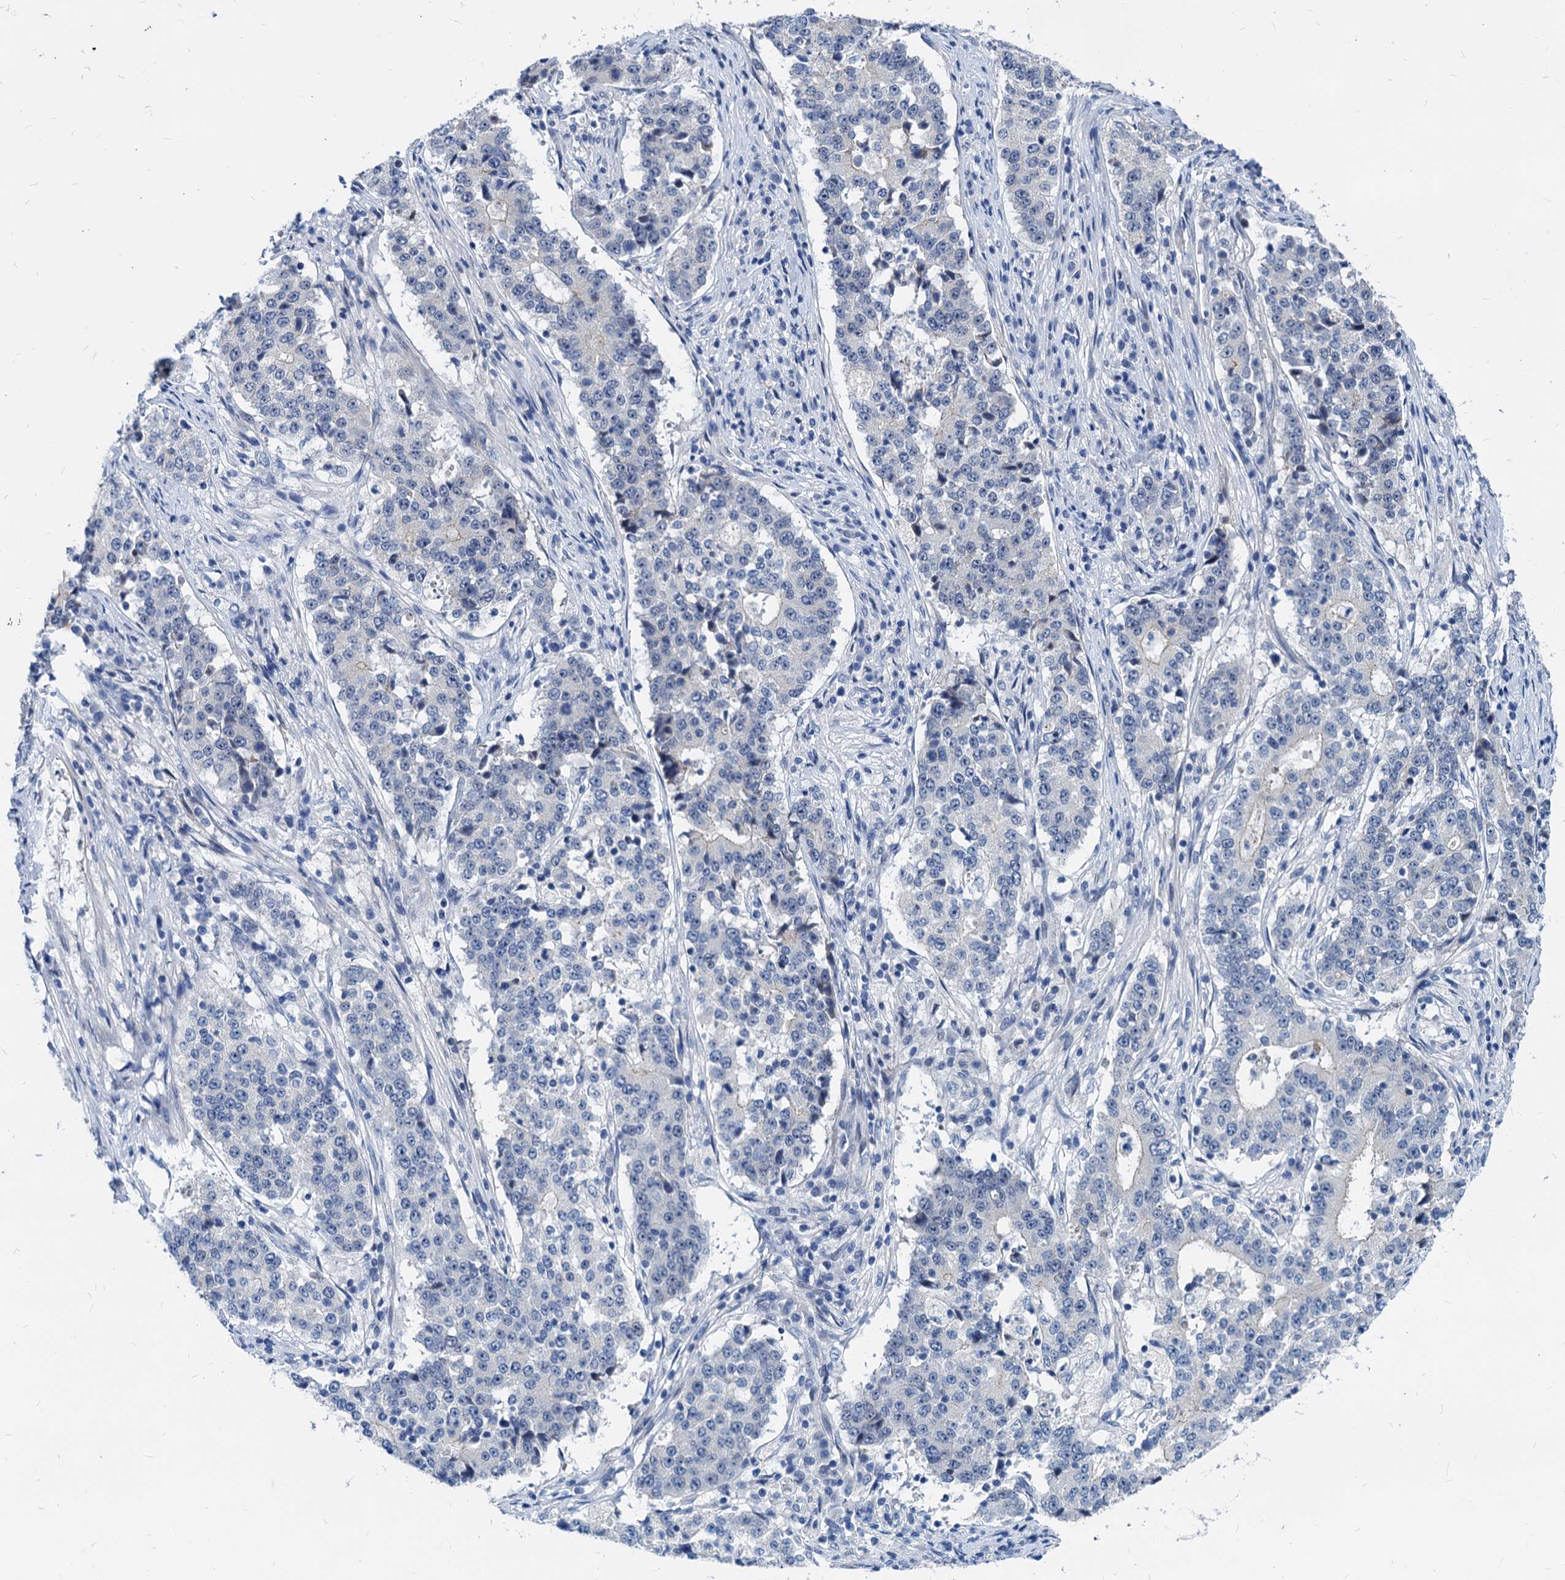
{"staining": {"intensity": "negative", "quantity": "none", "location": "none"}, "tissue": "stomach cancer", "cell_type": "Tumor cells", "image_type": "cancer", "snomed": [{"axis": "morphology", "description": "Adenocarcinoma, NOS"}, {"axis": "topography", "description": "Stomach"}], "caption": "This is a micrograph of IHC staining of stomach cancer (adenocarcinoma), which shows no staining in tumor cells. Nuclei are stained in blue.", "gene": "HSF2", "patient": {"sex": "male", "age": 59}}